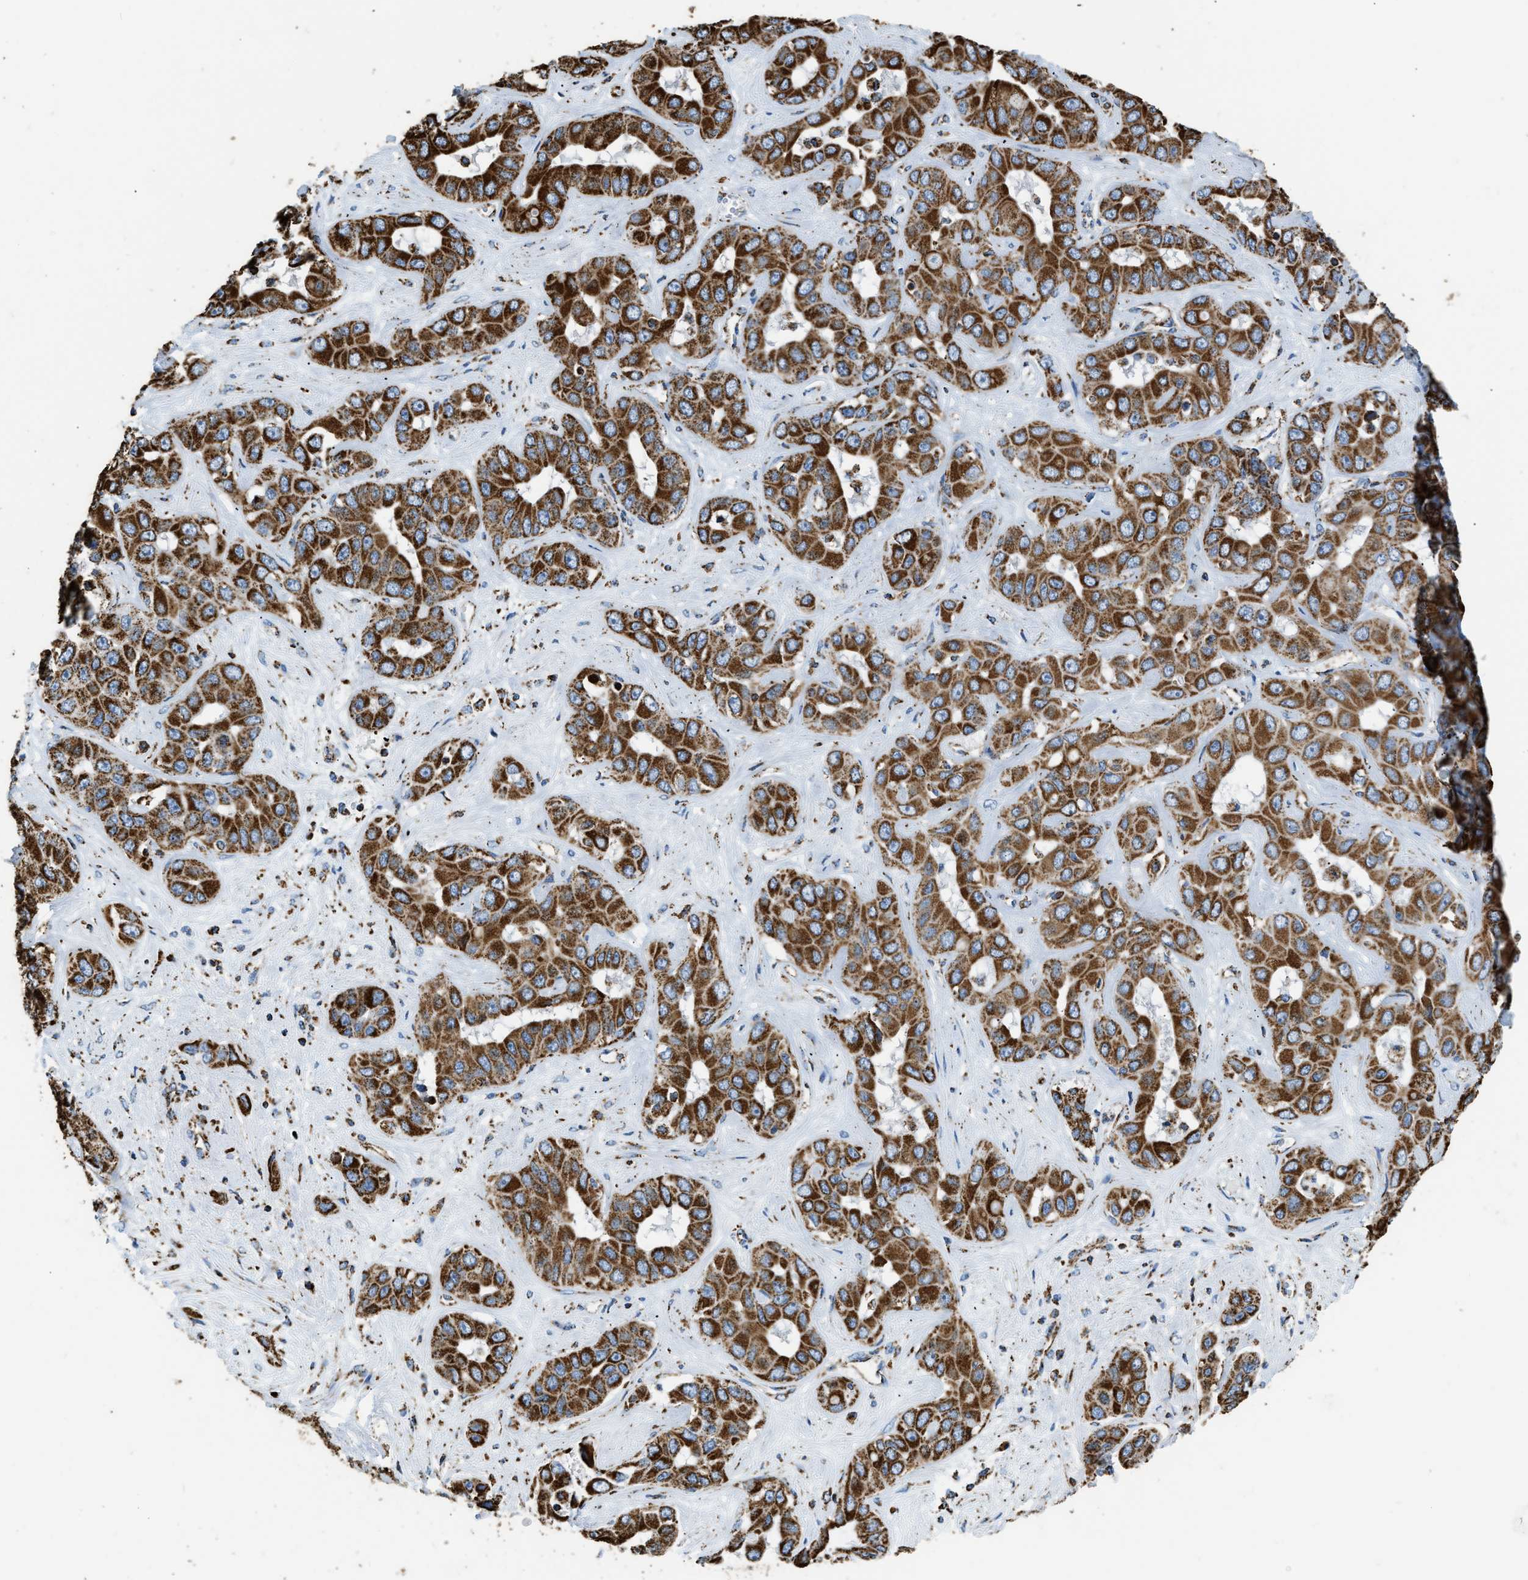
{"staining": {"intensity": "strong", "quantity": ">75%", "location": "cytoplasmic/membranous"}, "tissue": "liver cancer", "cell_type": "Tumor cells", "image_type": "cancer", "snomed": [{"axis": "morphology", "description": "Cholangiocarcinoma"}, {"axis": "topography", "description": "Liver"}], "caption": "This image demonstrates immunohistochemistry (IHC) staining of human liver cholangiocarcinoma, with high strong cytoplasmic/membranous expression in approximately >75% of tumor cells.", "gene": "IRX6", "patient": {"sex": "female", "age": 52}}